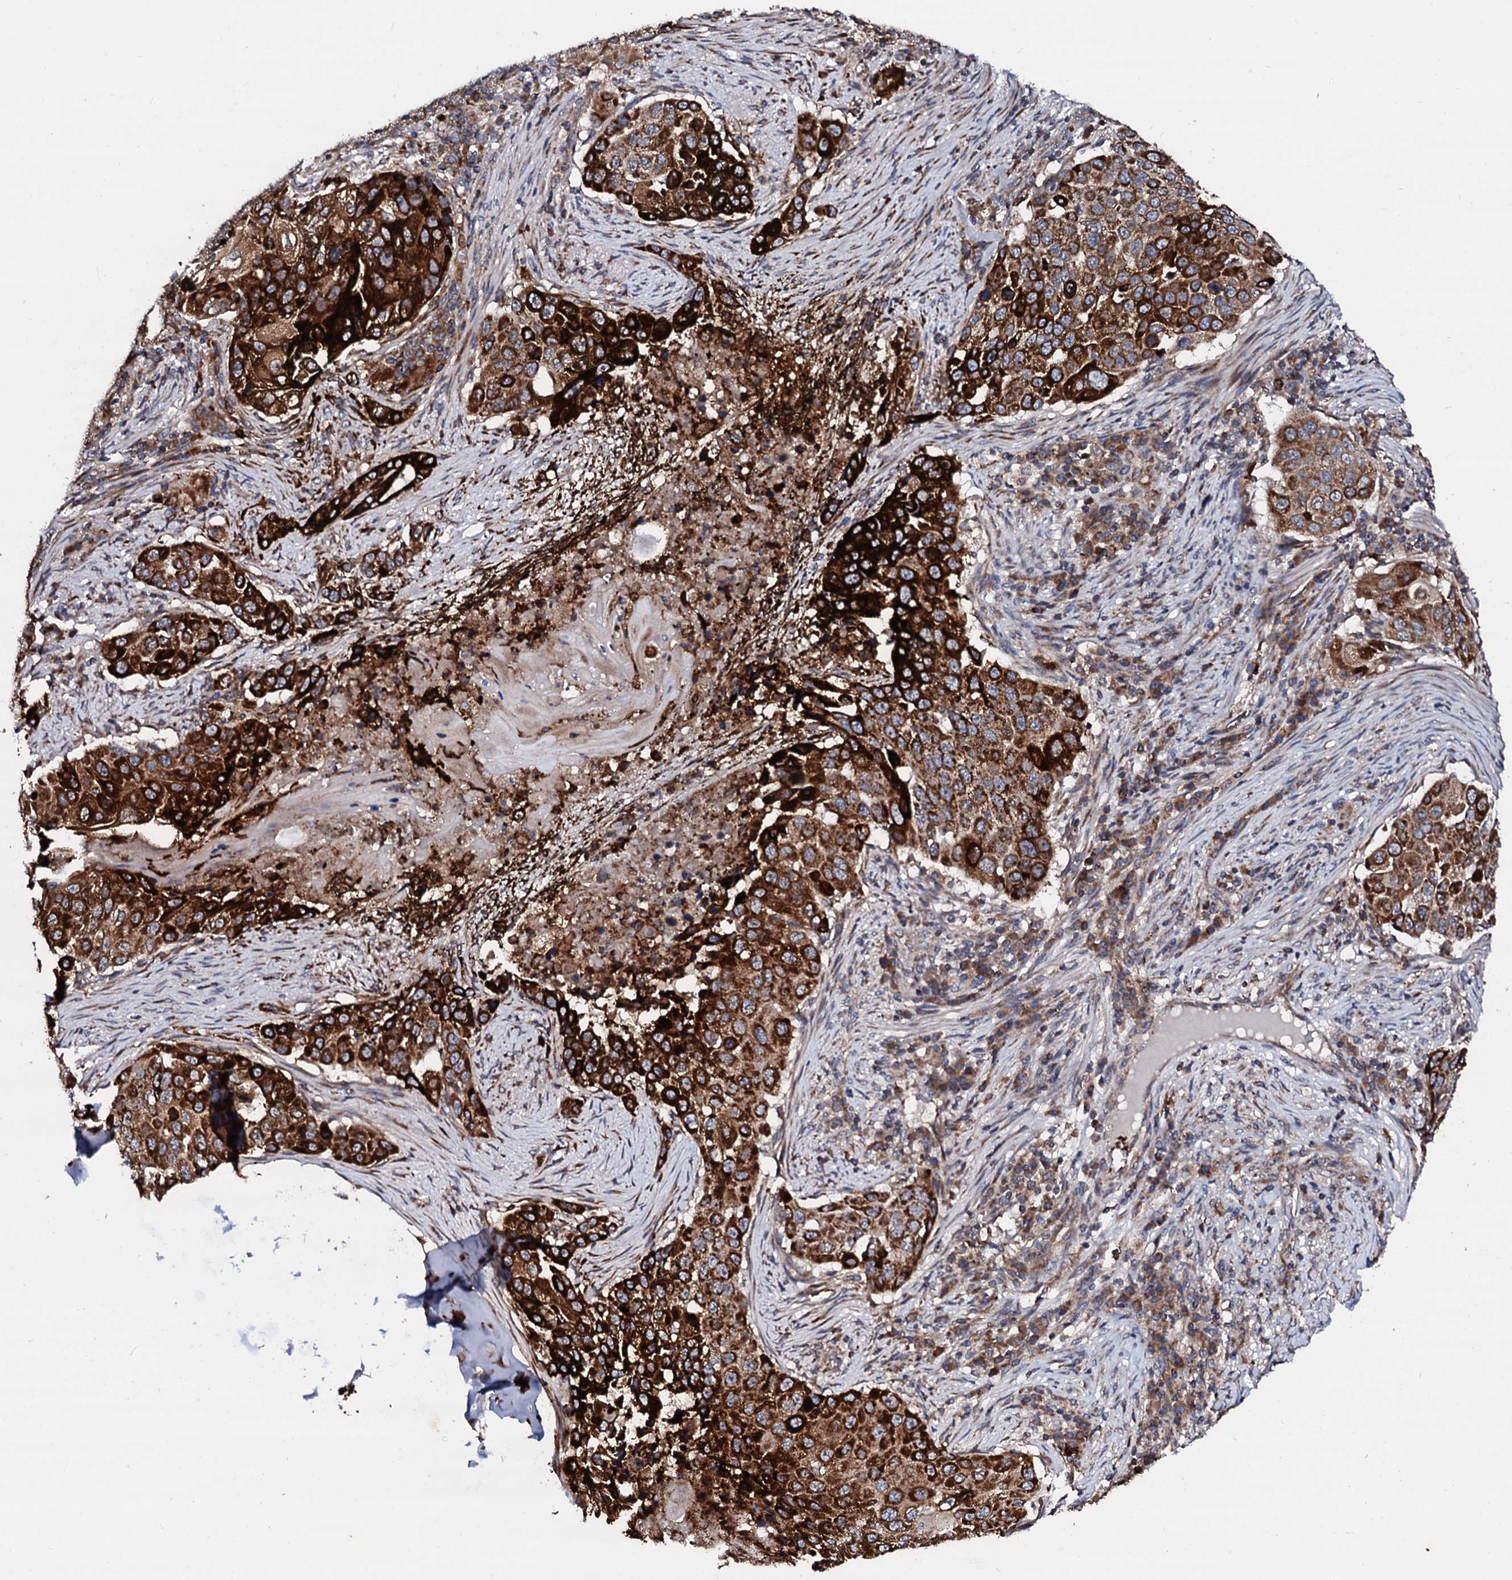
{"staining": {"intensity": "strong", "quantity": ">75%", "location": "cytoplasmic/membranous"}, "tissue": "lung cancer", "cell_type": "Tumor cells", "image_type": "cancer", "snomed": [{"axis": "morphology", "description": "Squamous cell carcinoma, NOS"}, {"axis": "topography", "description": "Lung"}], "caption": "Tumor cells demonstrate strong cytoplasmic/membranous positivity in approximately >75% of cells in lung cancer. The protein is stained brown, and the nuclei are stained in blue (DAB (3,3'-diaminobenzidine) IHC with brightfield microscopy, high magnification).", "gene": "SDHAF2", "patient": {"sex": "female", "age": 63}}